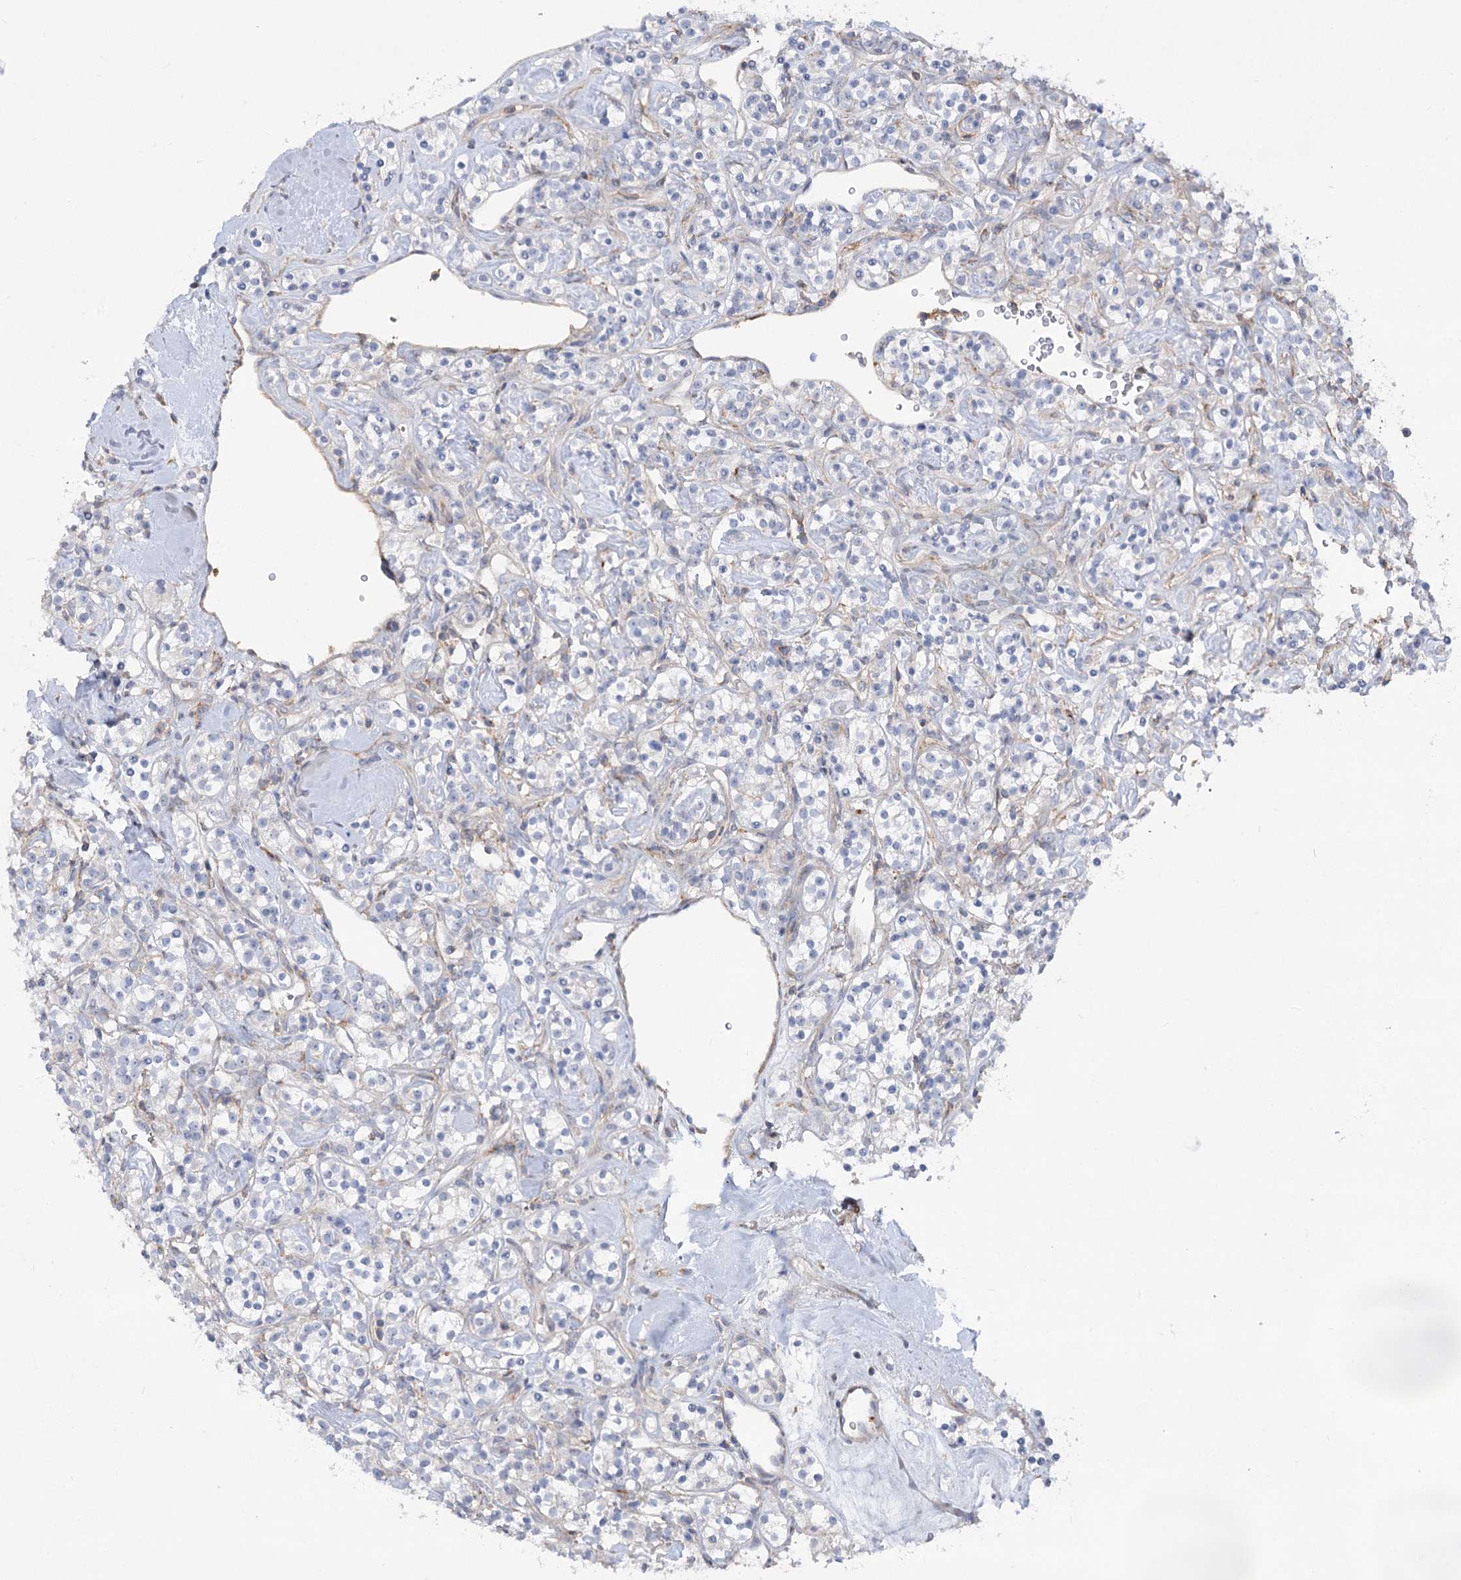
{"staining": {"intensity": "negative", "quantity": "none", "location": "none"}, "tissue": "renal cancer", "cell_type": "Tumor cells", "image_type": "cancer", "snomed": [{"axis": "morphology", "description": "Adenocarcinoma, NOS"}, {"axis": "topography", "description": "Kidney"}], "caption": "Tumor cells are negative for protein expression in human renal cancer.", "gene": "LARP1B", "patient": {"sex": "male", "age": 77}}